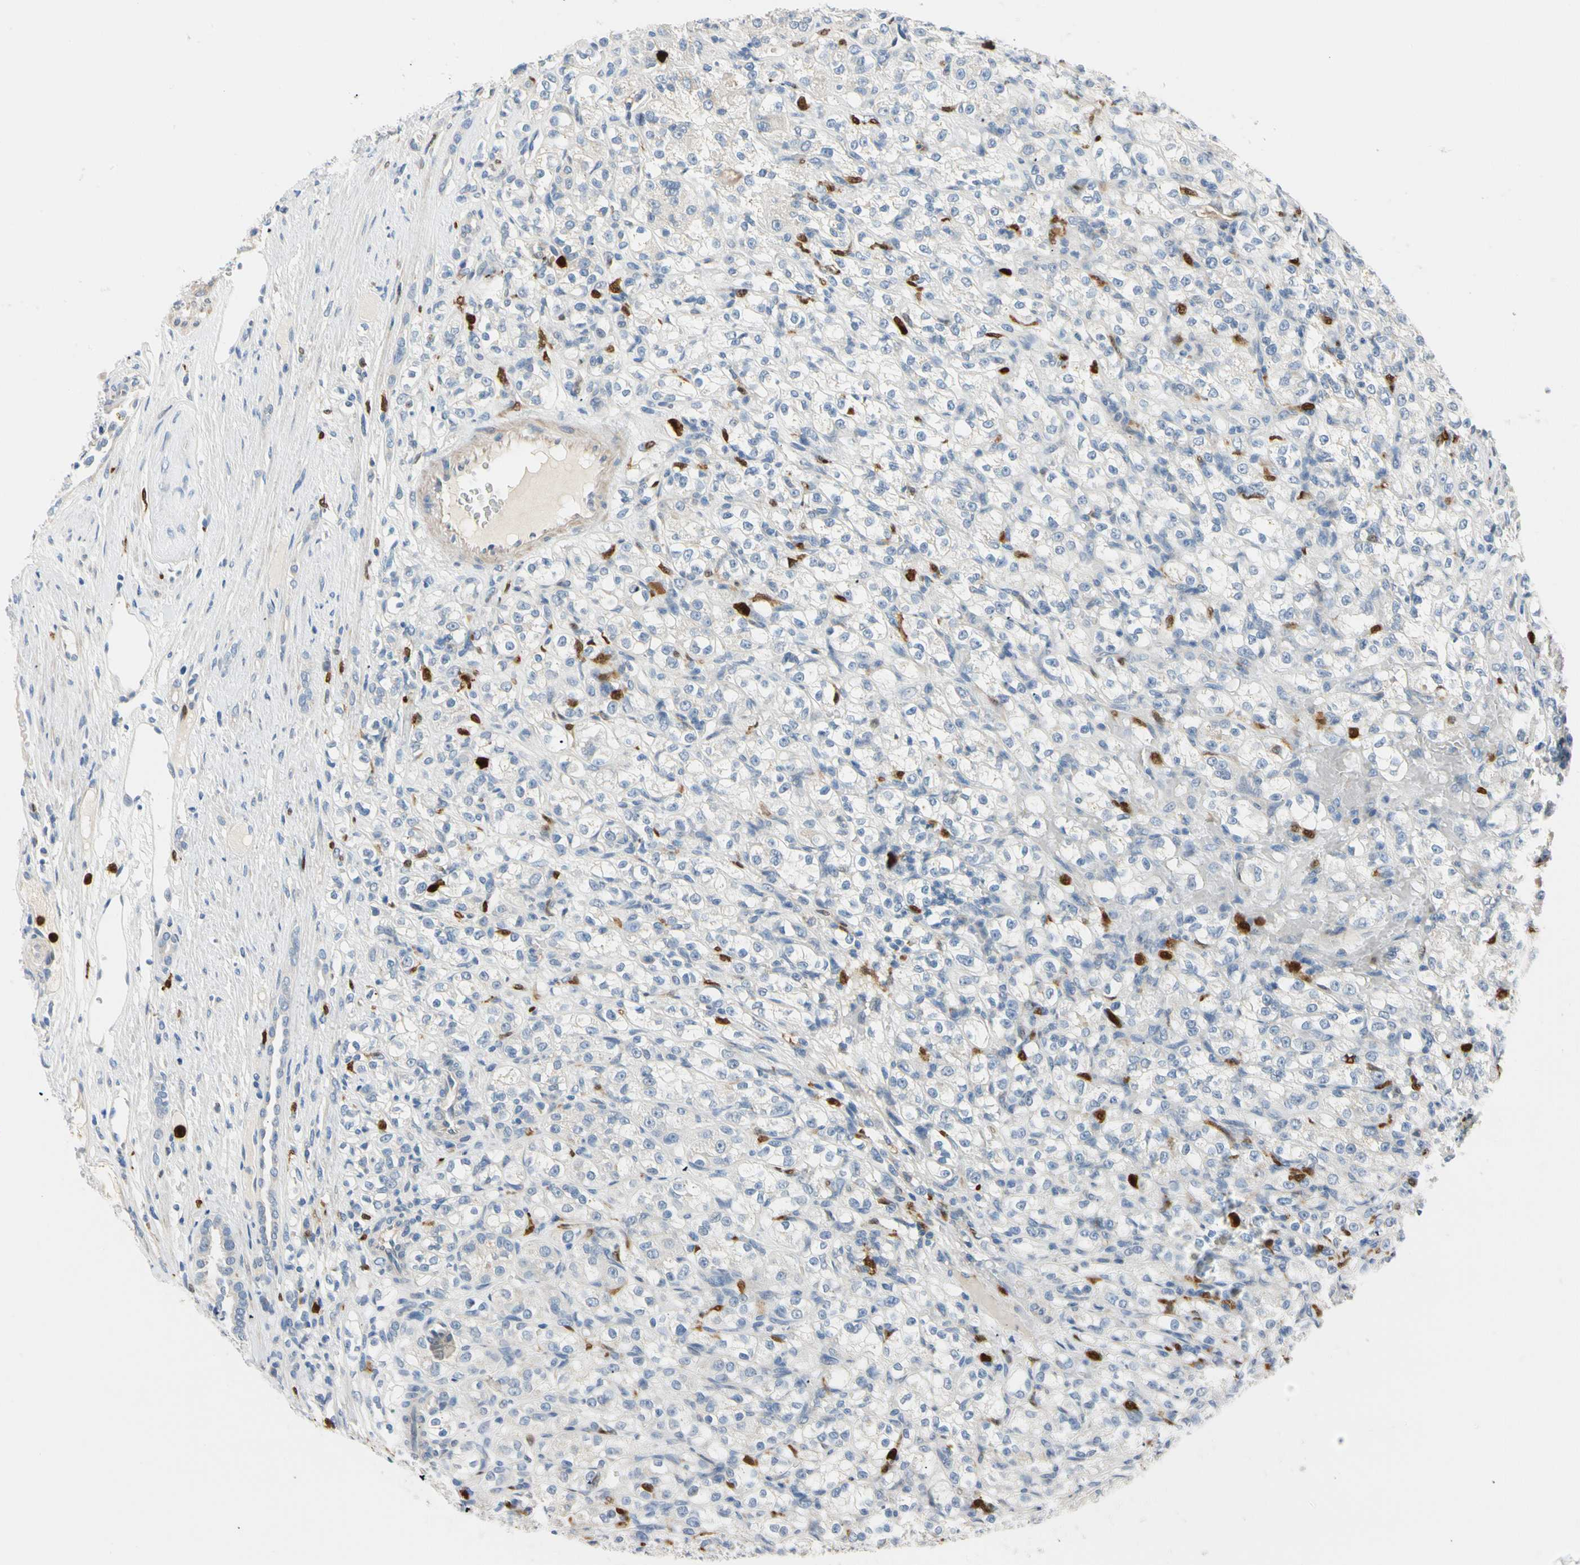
{"staining": {"intensity": "negative", "quantity": "none", "location": "none"}, "tissue": "renal cancer", "cell_type": "Tumor cells", "image_type": "cancer", "snomed": [{"axis": "morphology", "description": "Normal tissue, NOS"}, {"axis": "morphology", "description": "Adenocarcinoma, NOS"}, {"axis": "topography", "description": "Kidney"}], "caption": "Tumor cells are negative for protein expression in human renal adenocarcinoma.", "gene": "TRAF5", "patient": {"sex": "male", "age": 61}}